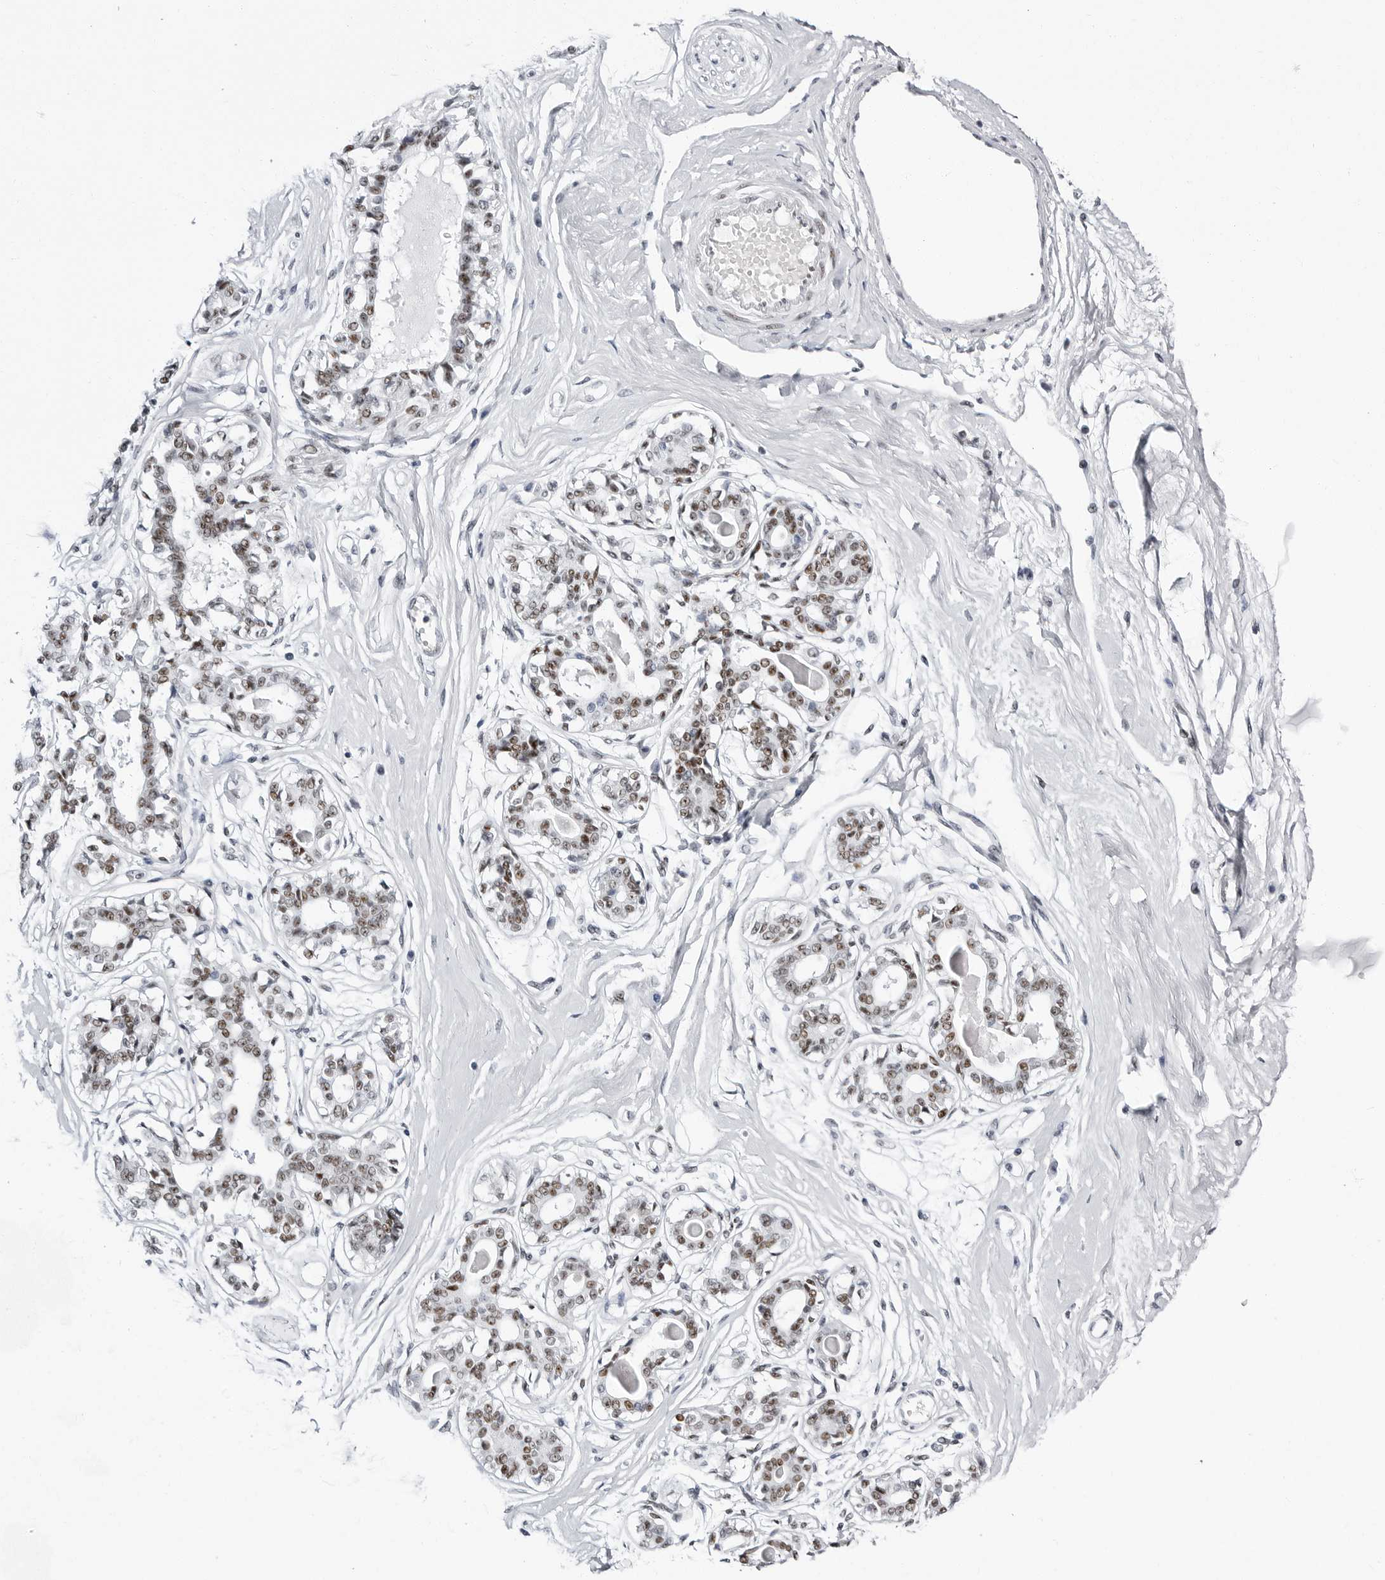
{"staining": {"intensity": "negative", "quantity": "none", "location": "none"}, "tissue": "breast", "cell_type": "Adipocytes", "image_type": "normal", "snomed": [{"axis": "morphology", "description": "Normal tissue, NOS"}, {"axis": "topography", "description": "Breast"}], "caption": "Human breast stained for a protein using IHC reveals no expression in adipocytes.", "gene": "VEZF1", "patient": {"sex": "female", "age": 45}}